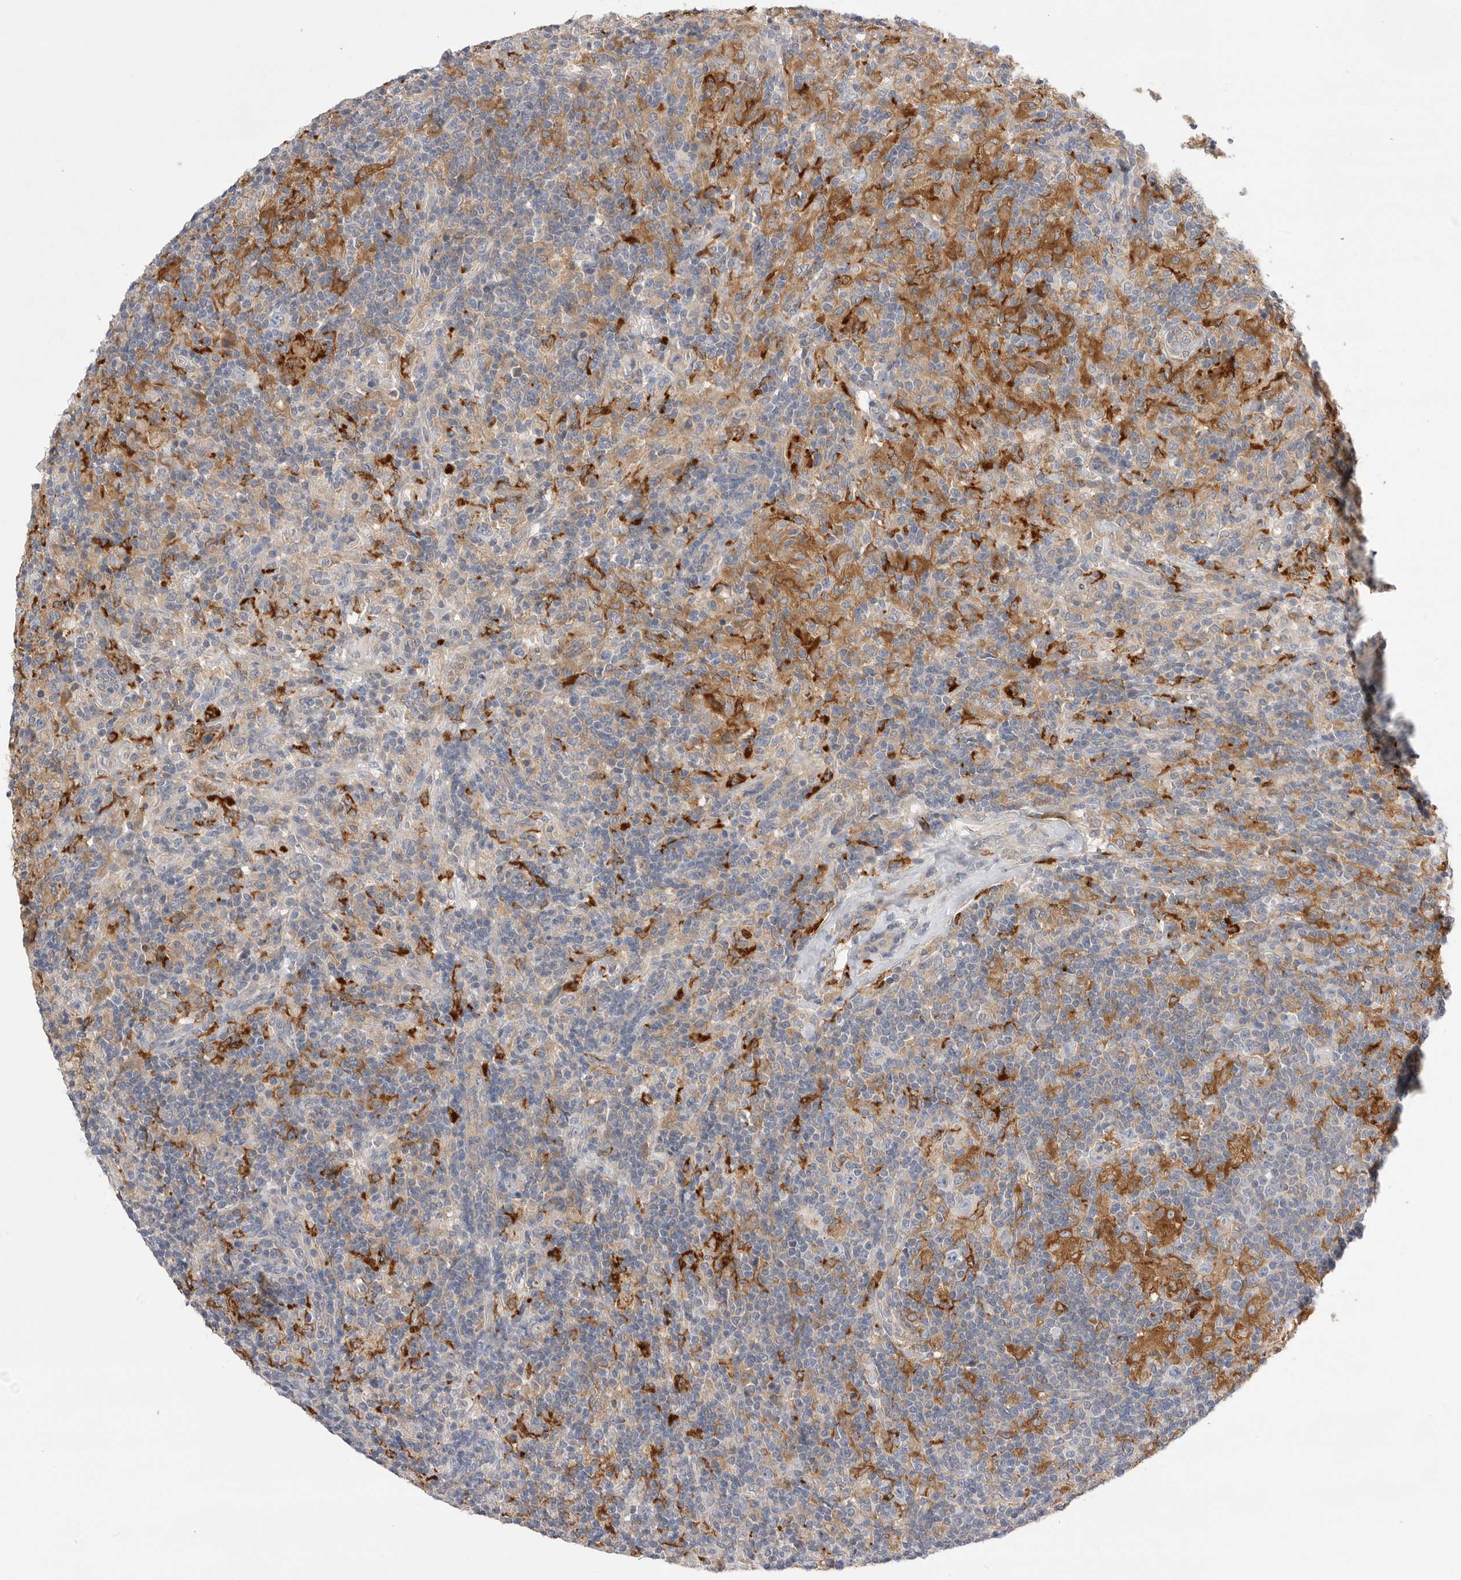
{"staining": {"intensity": "negative", "quantity": "none", "location": "none"}, "tissue": "lymphoma", "cell_type": "Tumor cells", "image_type": "cancer", "snomed": [{"axis": "morphology", "description": "Hodgkin's disease, NOS"}, {"axis": "topography", "description": "Lymph node"}], "caption": "Photomicrograph shows no protein expression in tumor cells of lymphoma tissue.", "gene": "VAC14", "patient": {"sex": "male", "age": 70}}